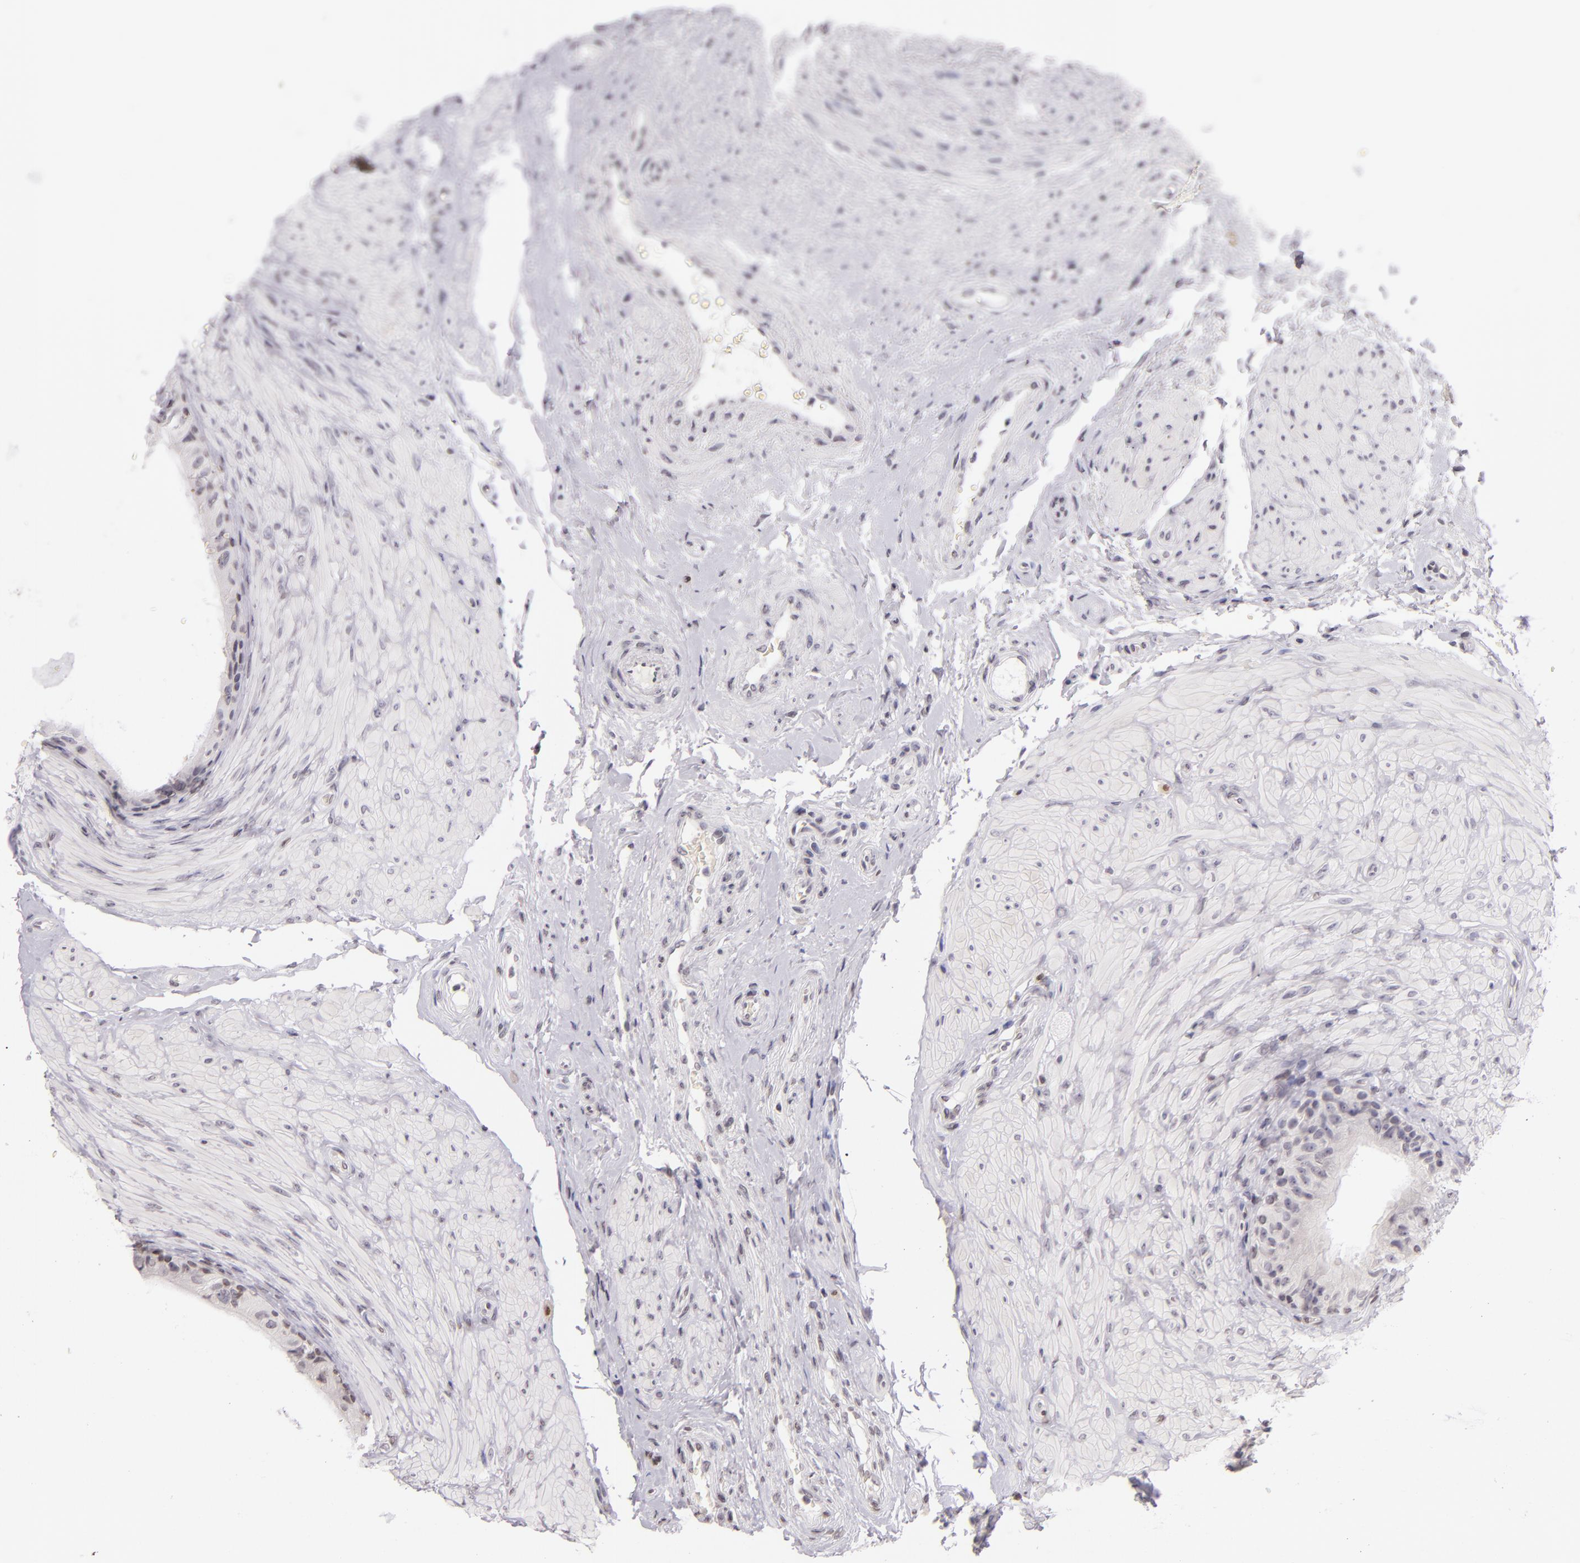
{"staining": {"intensity": "weak", "quantity": "<25%", "location": "nuclear"}, "tissue": "epididymis", "cell_type": "Glandular cells", "image_type": "normal", "snomed": [{"axis": "morphology", "description": "Normal tissue, NOS"}, {"axis": "topography", "description": "Epididymis"}], "caption": "Image shows no significant protein staining in glandular cells of benign epididymis.", "gene": "CD40", "patient": {"sex": "male", "age": 68}}